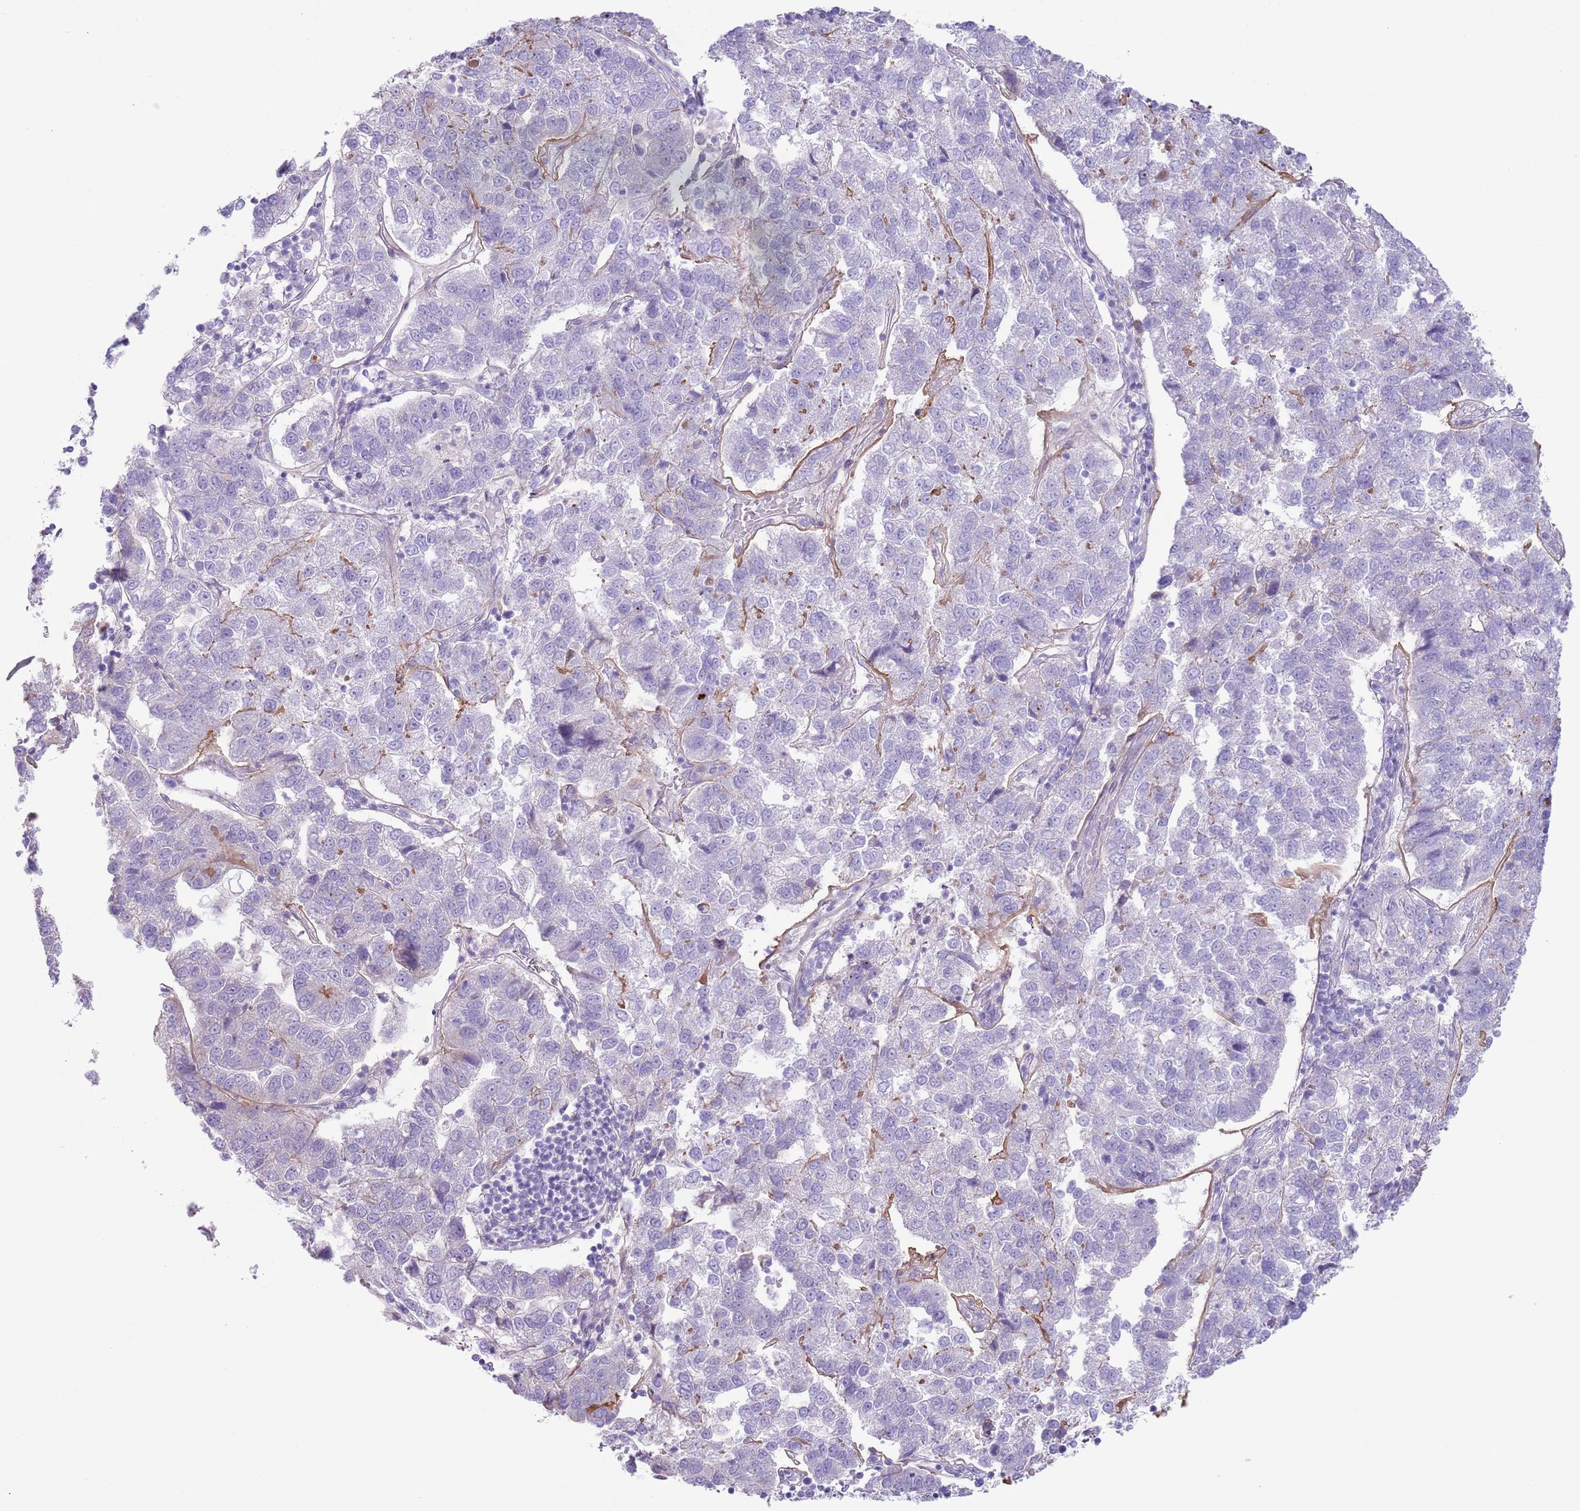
{"staining": {"intensity": "negative", "quantity": "none", "location": "none"}, "tissue": "pancreatic cancer", "cell_type": "Tumor cells", "image_type": "cancer", "snomed": [{"axis": "morphology", "description": "Adenocarcinoma, NOS"}, {"axis": "topography", "description": "Pancreas"}], "caption": "An image of human pancreatic cancer (adenocarcinoma) is negative for staining in tumor cells.", "gene": "CFH", "patient": {"sex": "female", "age": 61}}